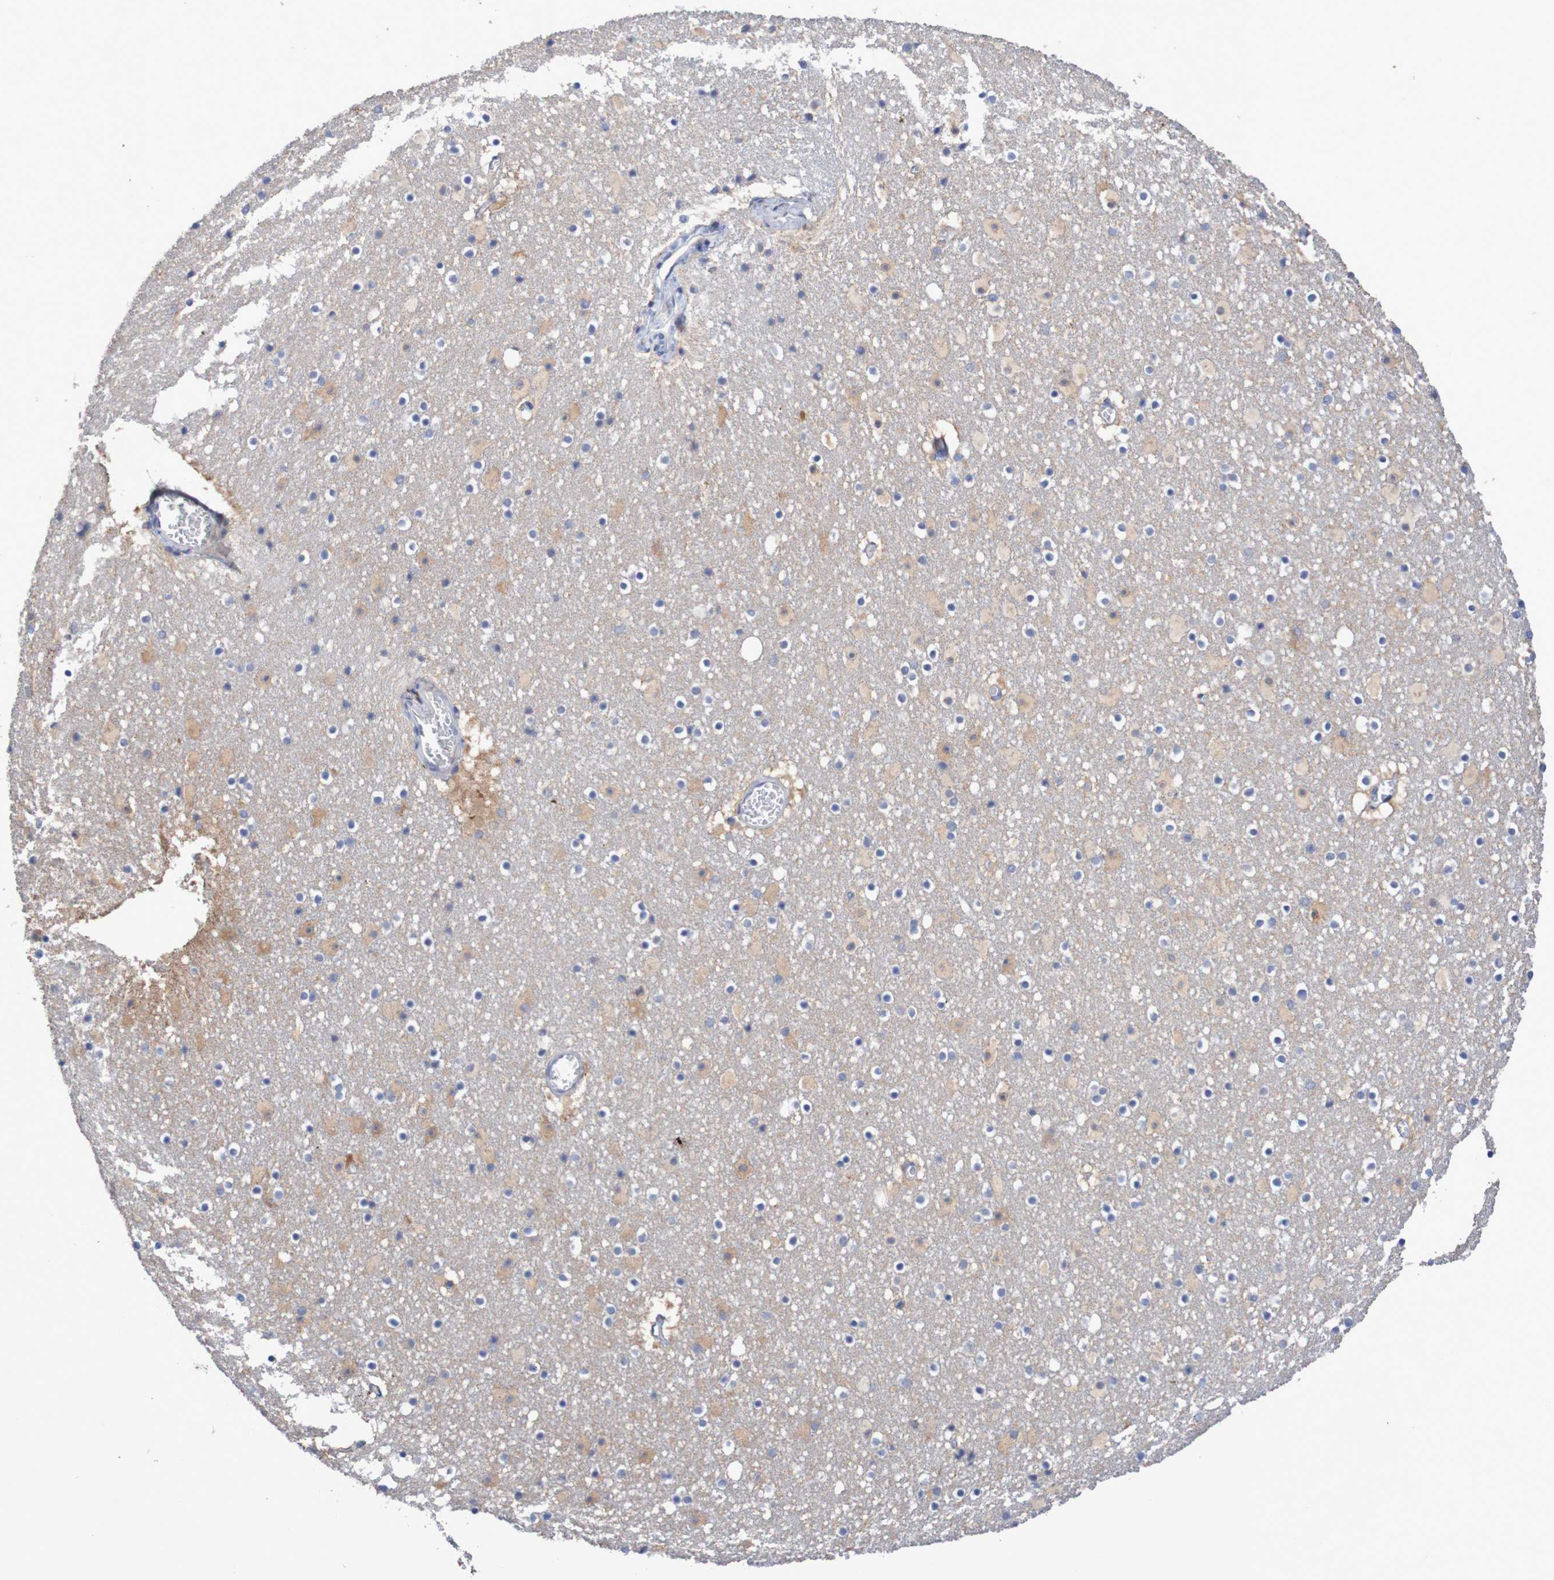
{"staining": {"intensity": "moderate", "quantity": "25%-75%", "location": "cytoplasmic/membranous"}, "tissue": "caudate", "cell_type": "Glial cells", "image_type": "normal", "snomed": [{"axis": "morphology", "description": "Normal tissue, NOS"}, {"axis": "topography", "description": "Lateral ventricle wall"}], "caption": "DAB immunohistochemical staining of normal human caudate reveals moderate cytoplasmic/membranous protein positivity in approximately 25%-75% of glial cells. Using DAB (3,3'-diaminobenzidine) (brown) and hematoxylin (blue) stains, captured at high magnification using brightfield microscopy.", "gene": "C3orf18", "patient": {"sex": "male", "age": 45}}